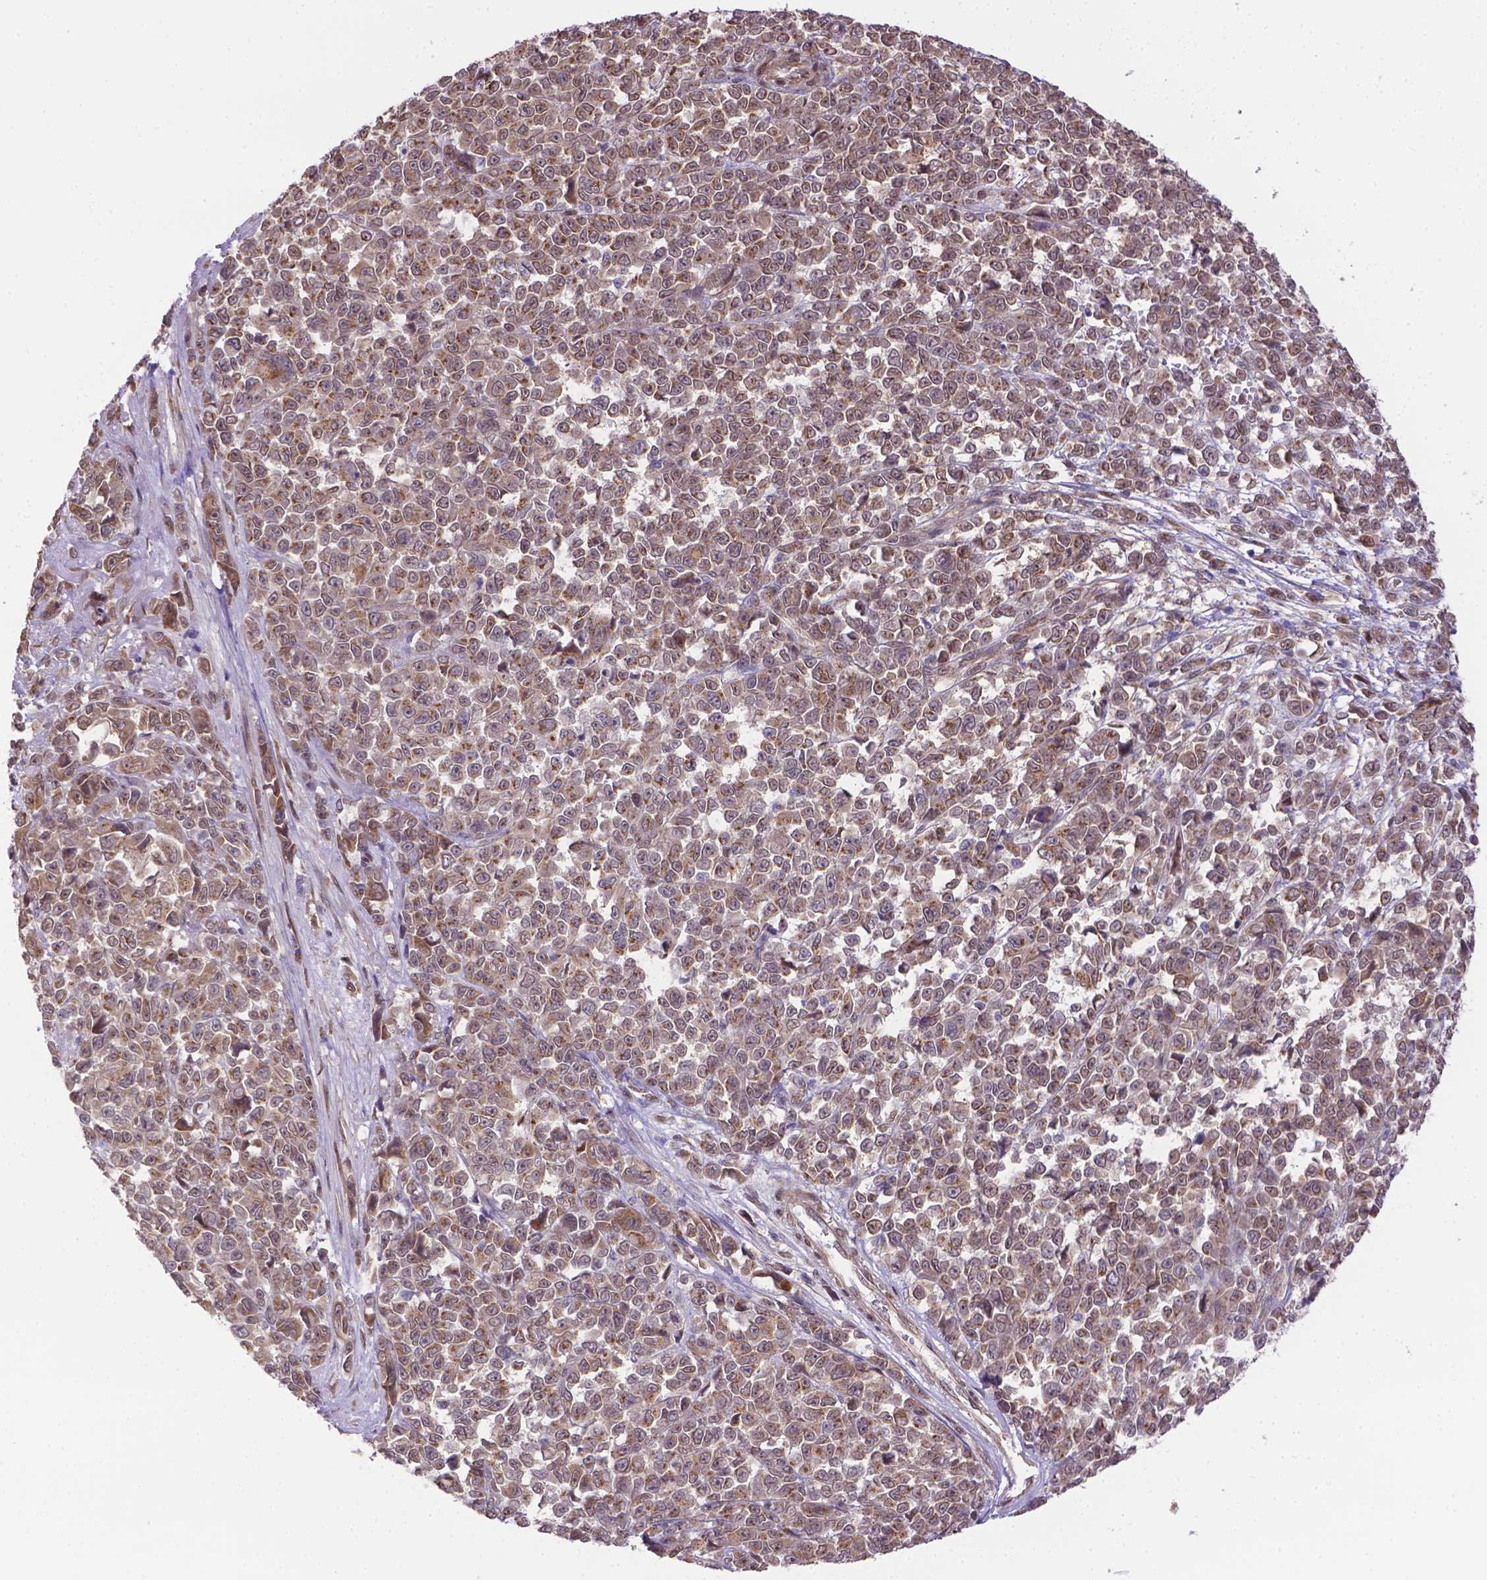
{"staining": {"intensity": "weak", "quantity": ">75%", "location": "cytoplasmic/membranous"}, "tissue": "melanoma", "cell_type": "Tumor cells", "image_type": "cancer", "snomed": [{"axis": "morphology", "description": "Malignant melanoma, NOS"}, {"axis": "topography", "description": "Skin"}], "caption": "Melanoma stained with DAB (3,3'-diaminobenzidine) IHC reveals low levels of weak cytoplasmic/membranous staining in about >75% of tumor cells. (brown staining indicates protein expression, while blue staining denotes nuclei).", "gene": "YAP1", "patient": {"sex": "female", "age": 95}}